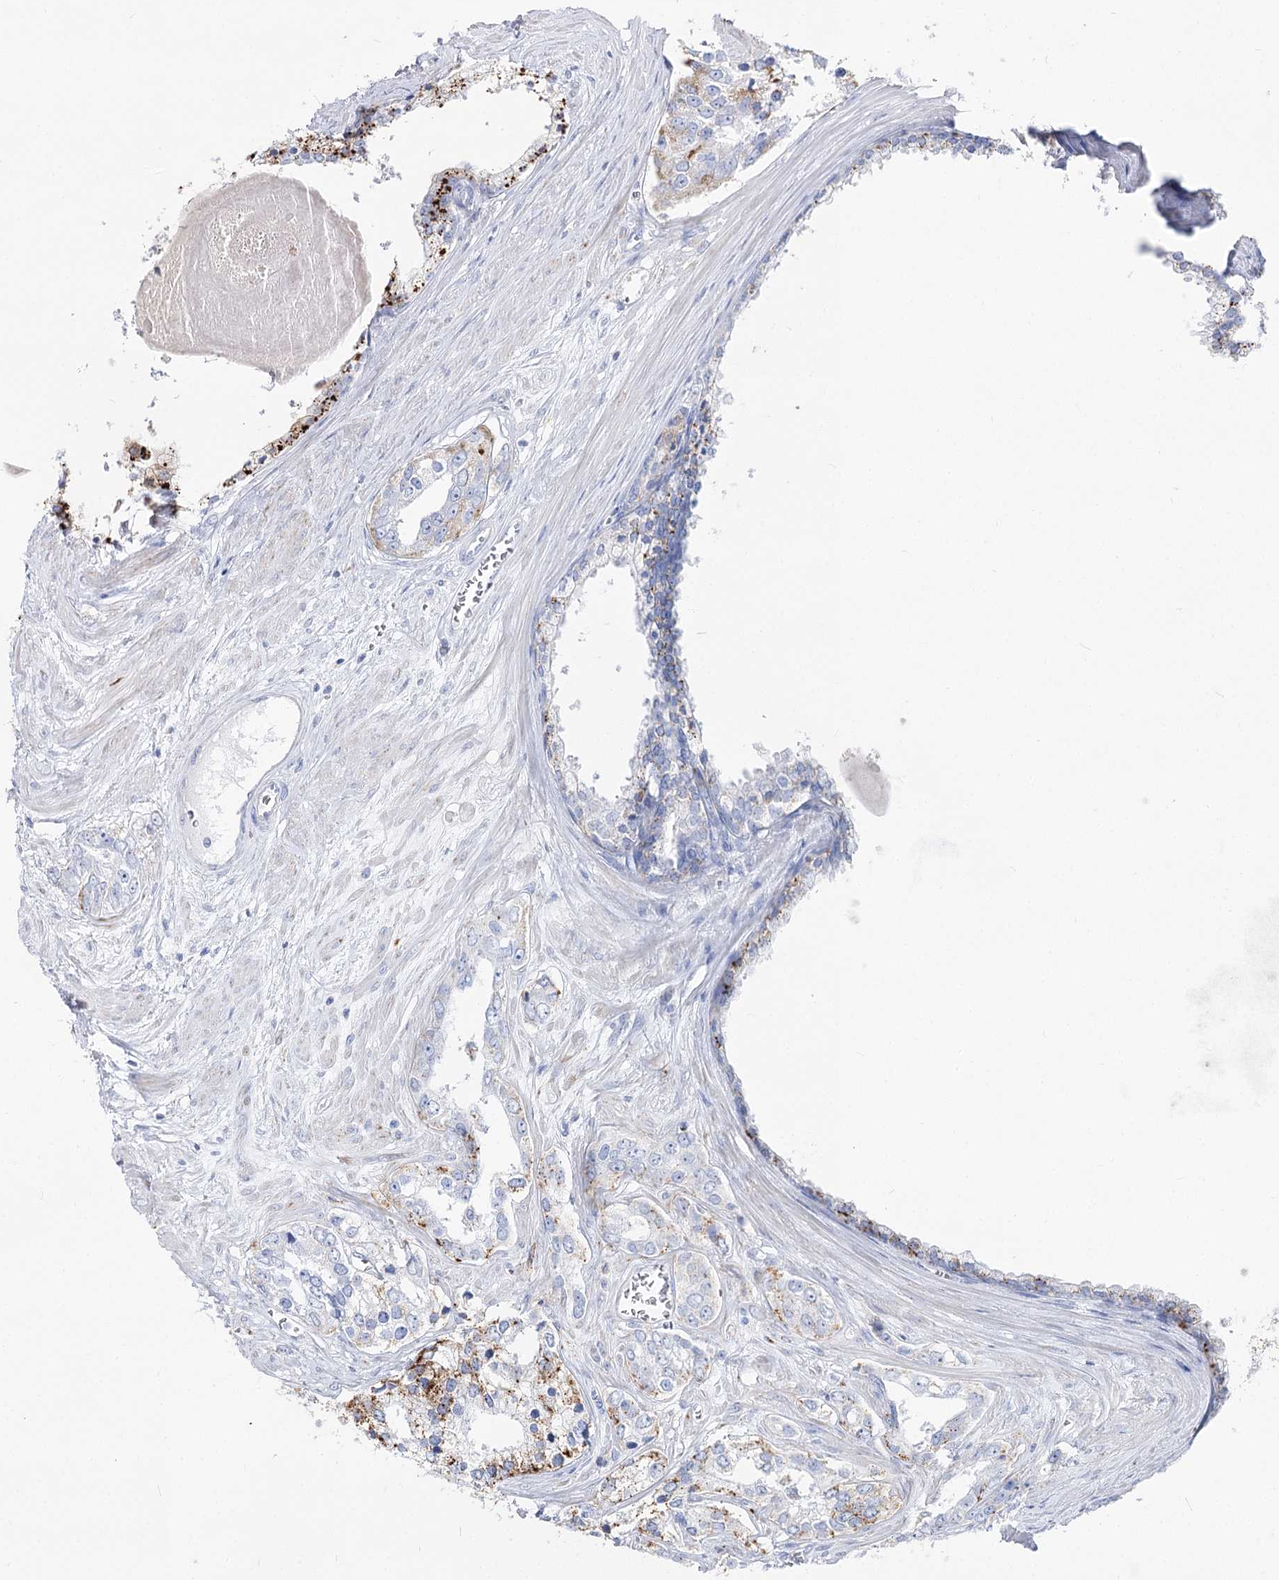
{"staining": {"intensity": "moderate", "quantity": "<25%", "location": "cytoplasmic/membranous"}, "tissue": "prostate cancer", "cell_type": "Tumor cells", "image_type": "cancer", "snomed": [{"axis": "morphology", "description": "Adenocarcinoma, High grade"}, {"axis": "topography", "description": "Prostate"}], "caption": "Prostate cancer stained for a protein reveals moderate cytoplasmic/membranous positivity in tumor cells.", "gene": "SLC3A1", "patient": {"sex": "male", "age": 66}}